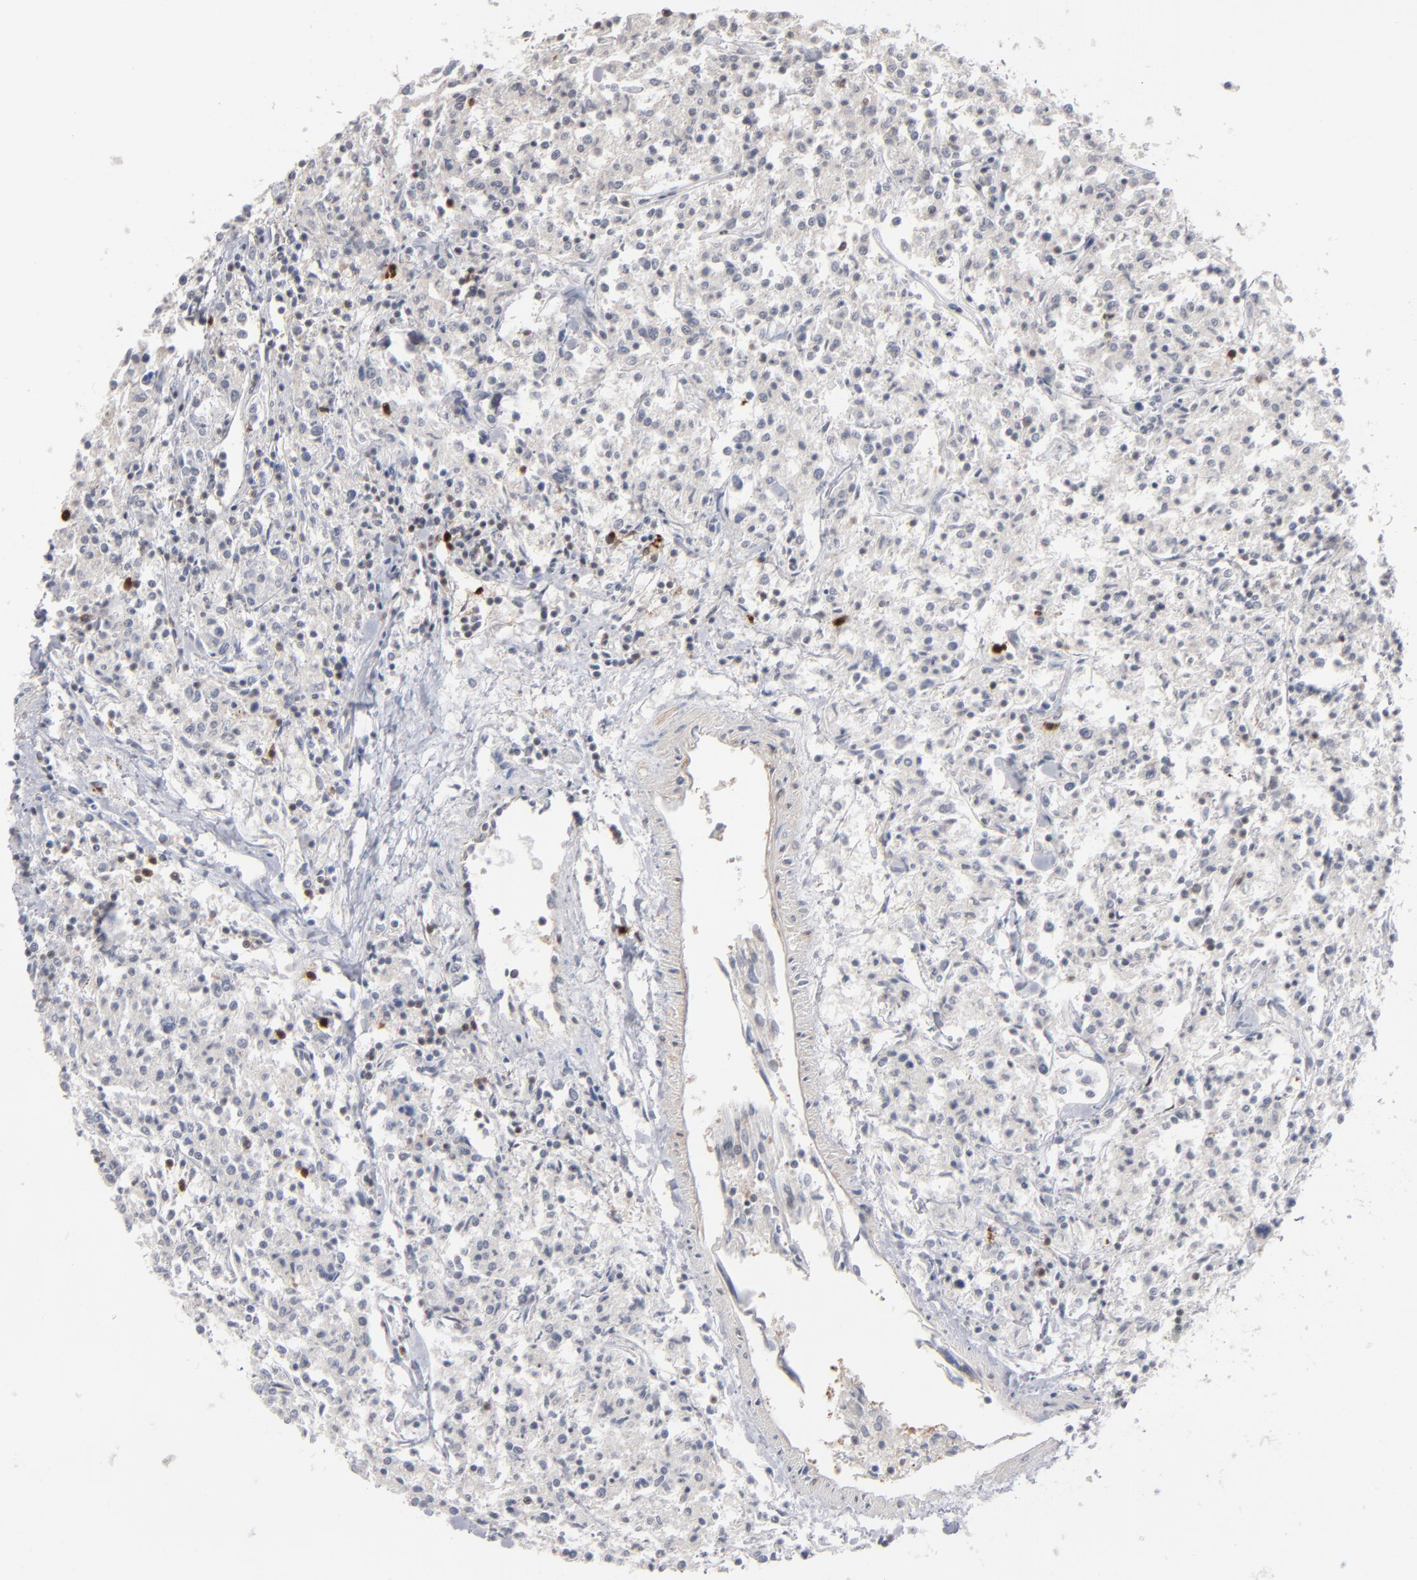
{"staining": {"intensity": "negative", "quantity": "none", "location": "none"}, "tissue": "lymphoma", "cell_type": "Tumor cells", "image_type": "cancer", "snomed": [{"axis": "morphology", "description": "Malignant lymphoma, non-Hodgkin's type, Low grade"}, {"axis": "topography", "description": "Small intestine"}], "caption": "Immunohistochemical staining of human lymphoma shows no significant staining in tumor cells.", "gene": "STAT4", "patient": {"sex": "female", "age": 59}}